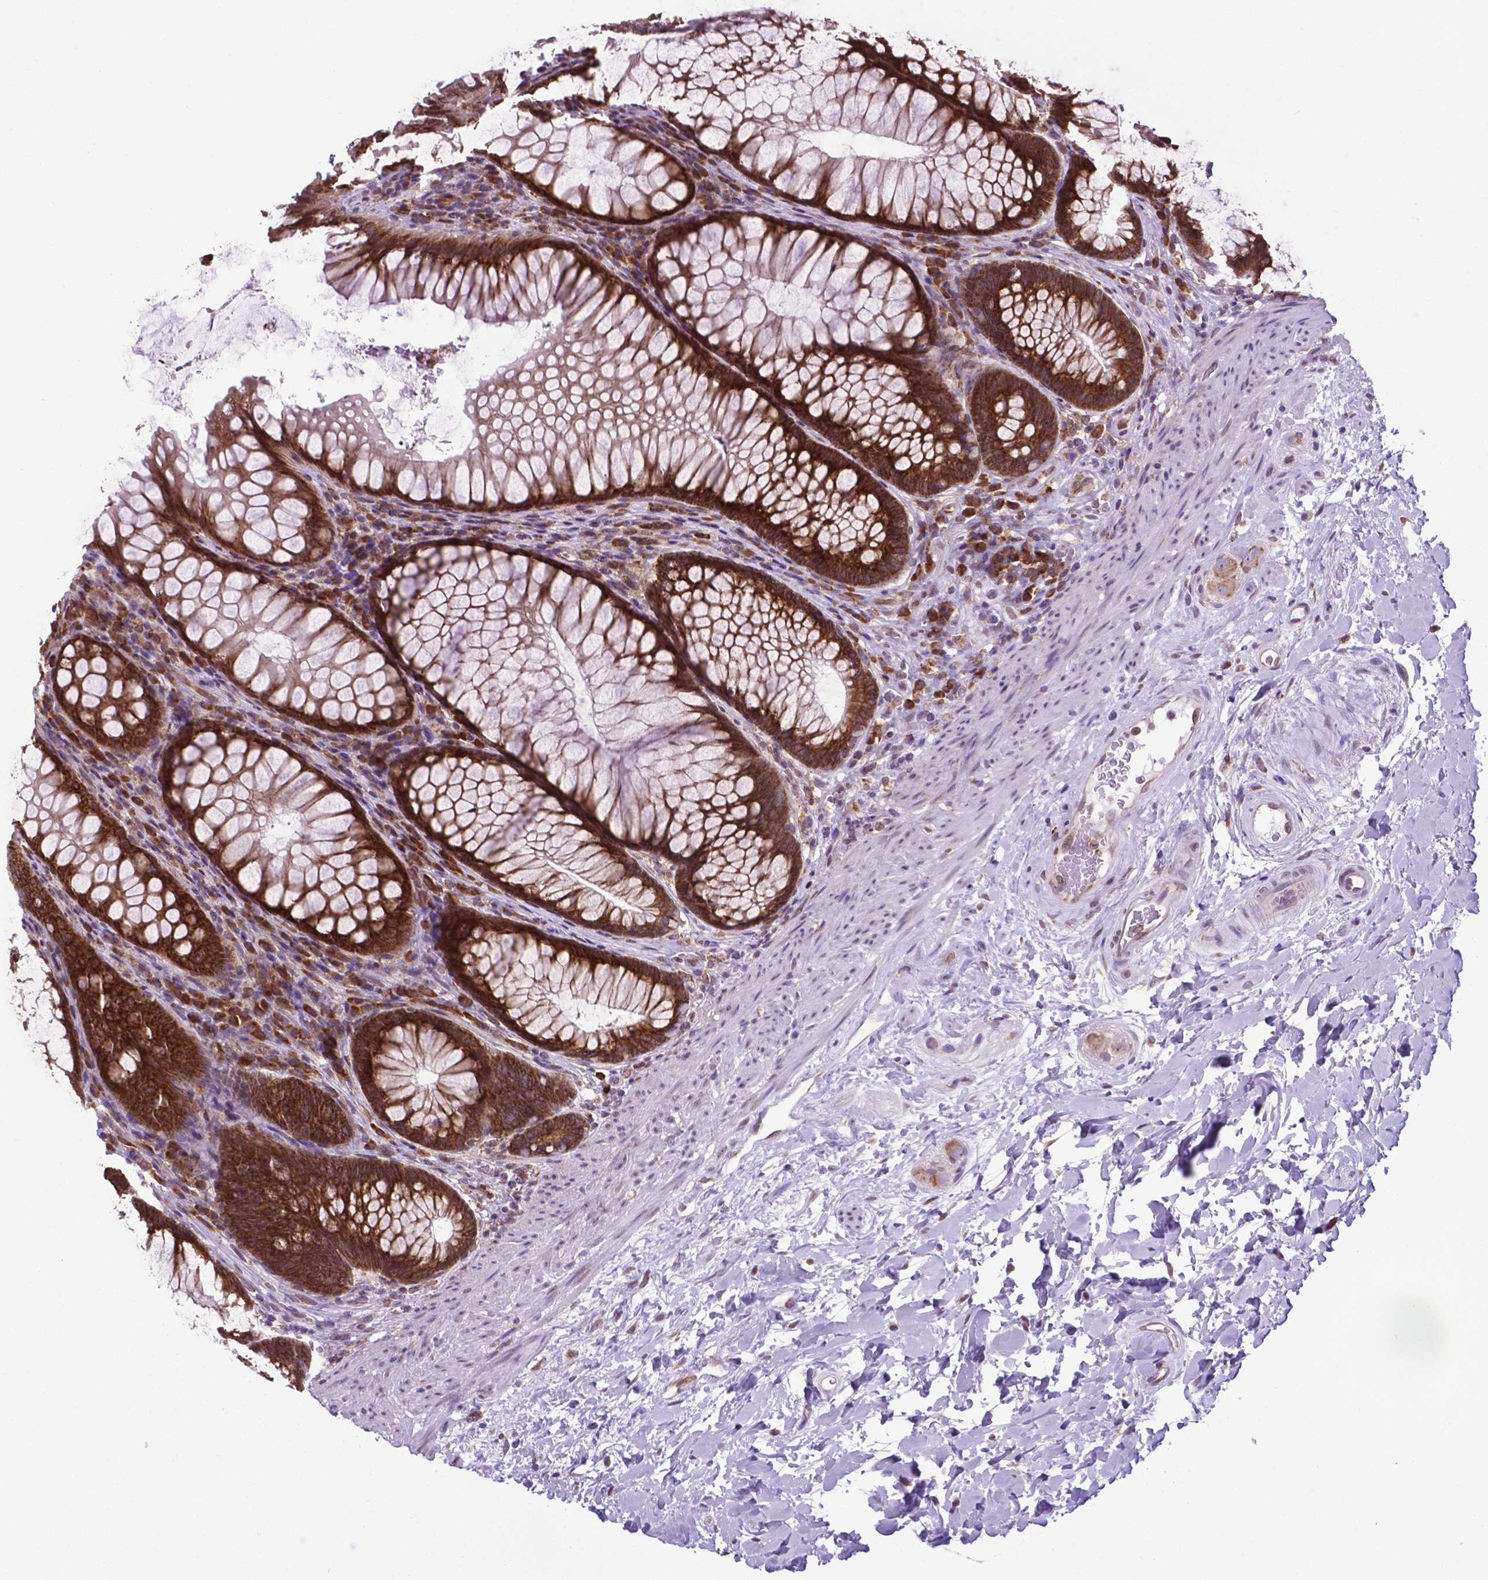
{"staining": {"intensity": "moderate", "quantity": ">75%", "location": "cytoplasmic/membranous"}, "tissue": "rectum", "cell_type": "Glandular cells", "image_type": "normal", "snomed": [{"axis": "morphology", "description": "Normal tissue, NOS"}, {"axis": "topography", "description": "Smooth muscle"}, {"axis": "topography", "description": "Rectum"}], "caption": "Human rectum stained with a brown dye reveals moderate cytoplasmic/membranous positive staining in approximately >75% of glandular cells.", "gene": "ENSG00000269590", "patient": {"sex": "male", "age": 53}}